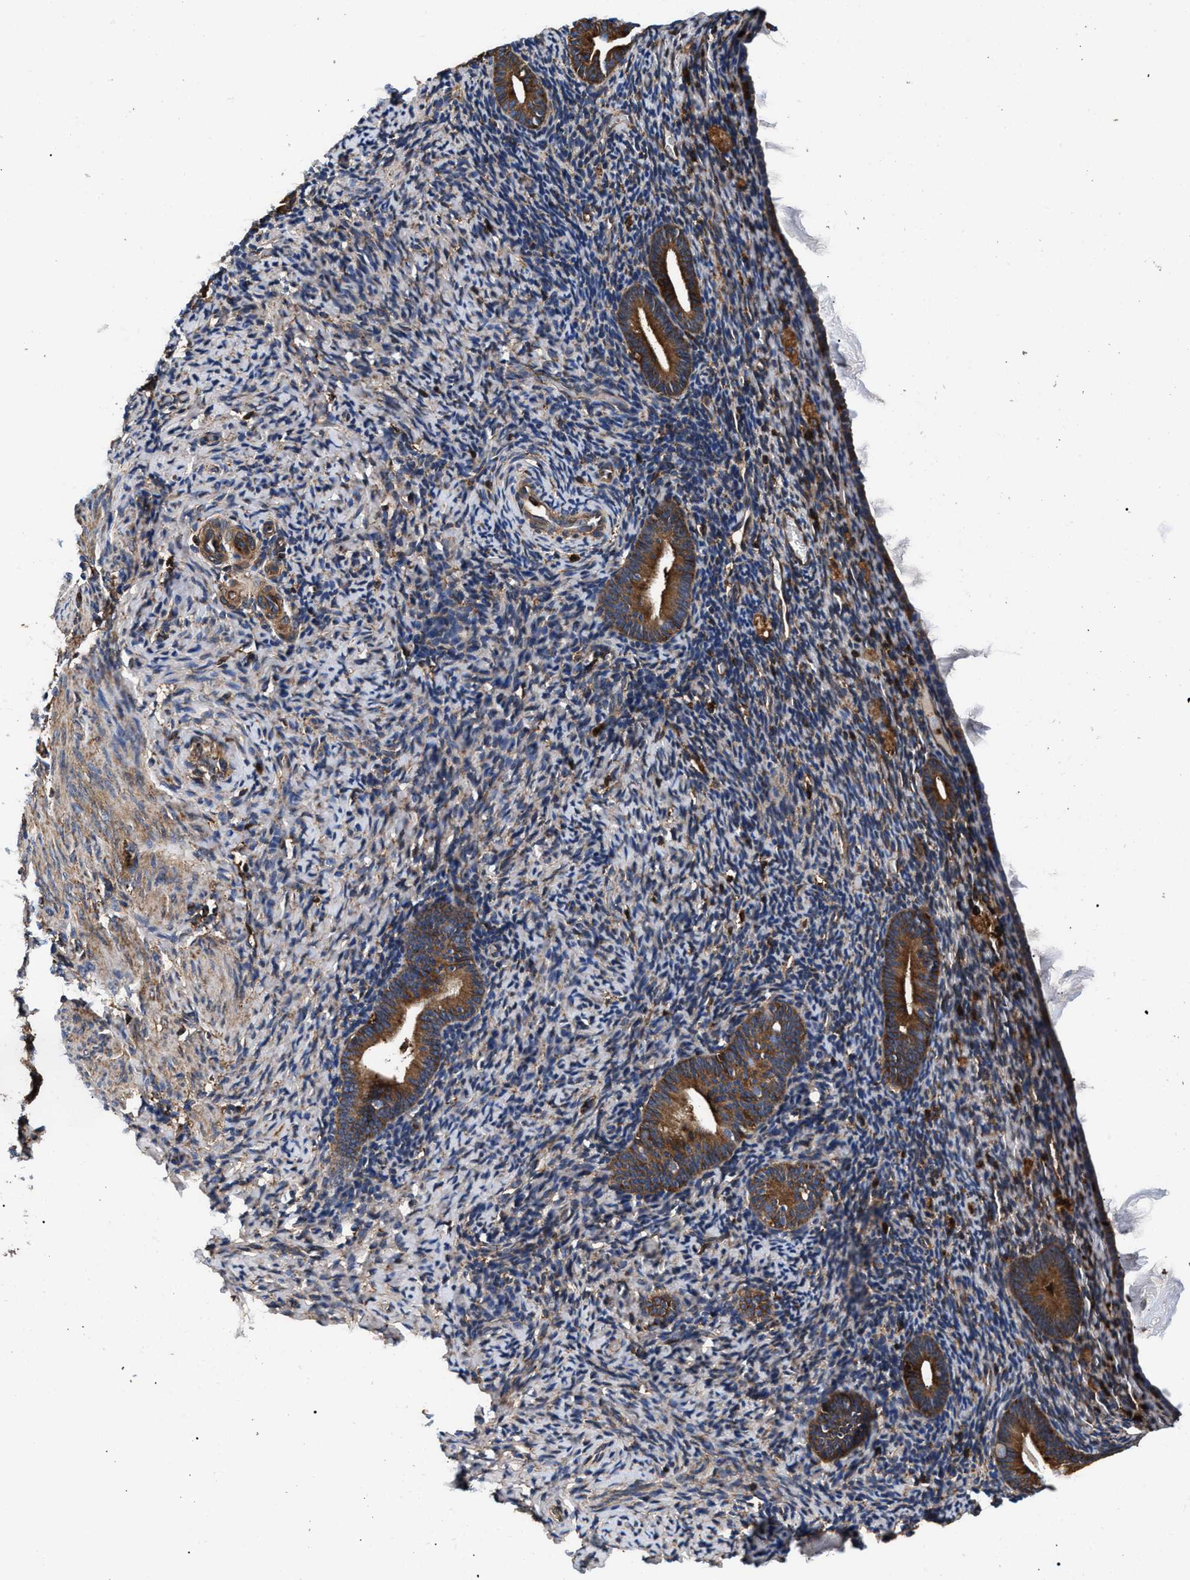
{"staining": {"intensity": "moderate", "quantity": "25%-75%", "location": "cytoplasmic/membranous"}, "tissue": "endometrium", "cell_type": "Cells in endometrial stroma", "image_type": "normal", "snomed": [{"axis": "morphology", "description": "Normal tissue, NOS"}, {"axis": "topography", "description": "Endometrium"}], "caption": "Endometrium stained with DAB immunohistochemistry exhibits medium levels of moderate cytoplasmic/membranous expression in approximately 25%-75% of cells in endometrial stroma.", "gene": "ENSG00000286112", "patient": {"sex": "female", "age": 51}}